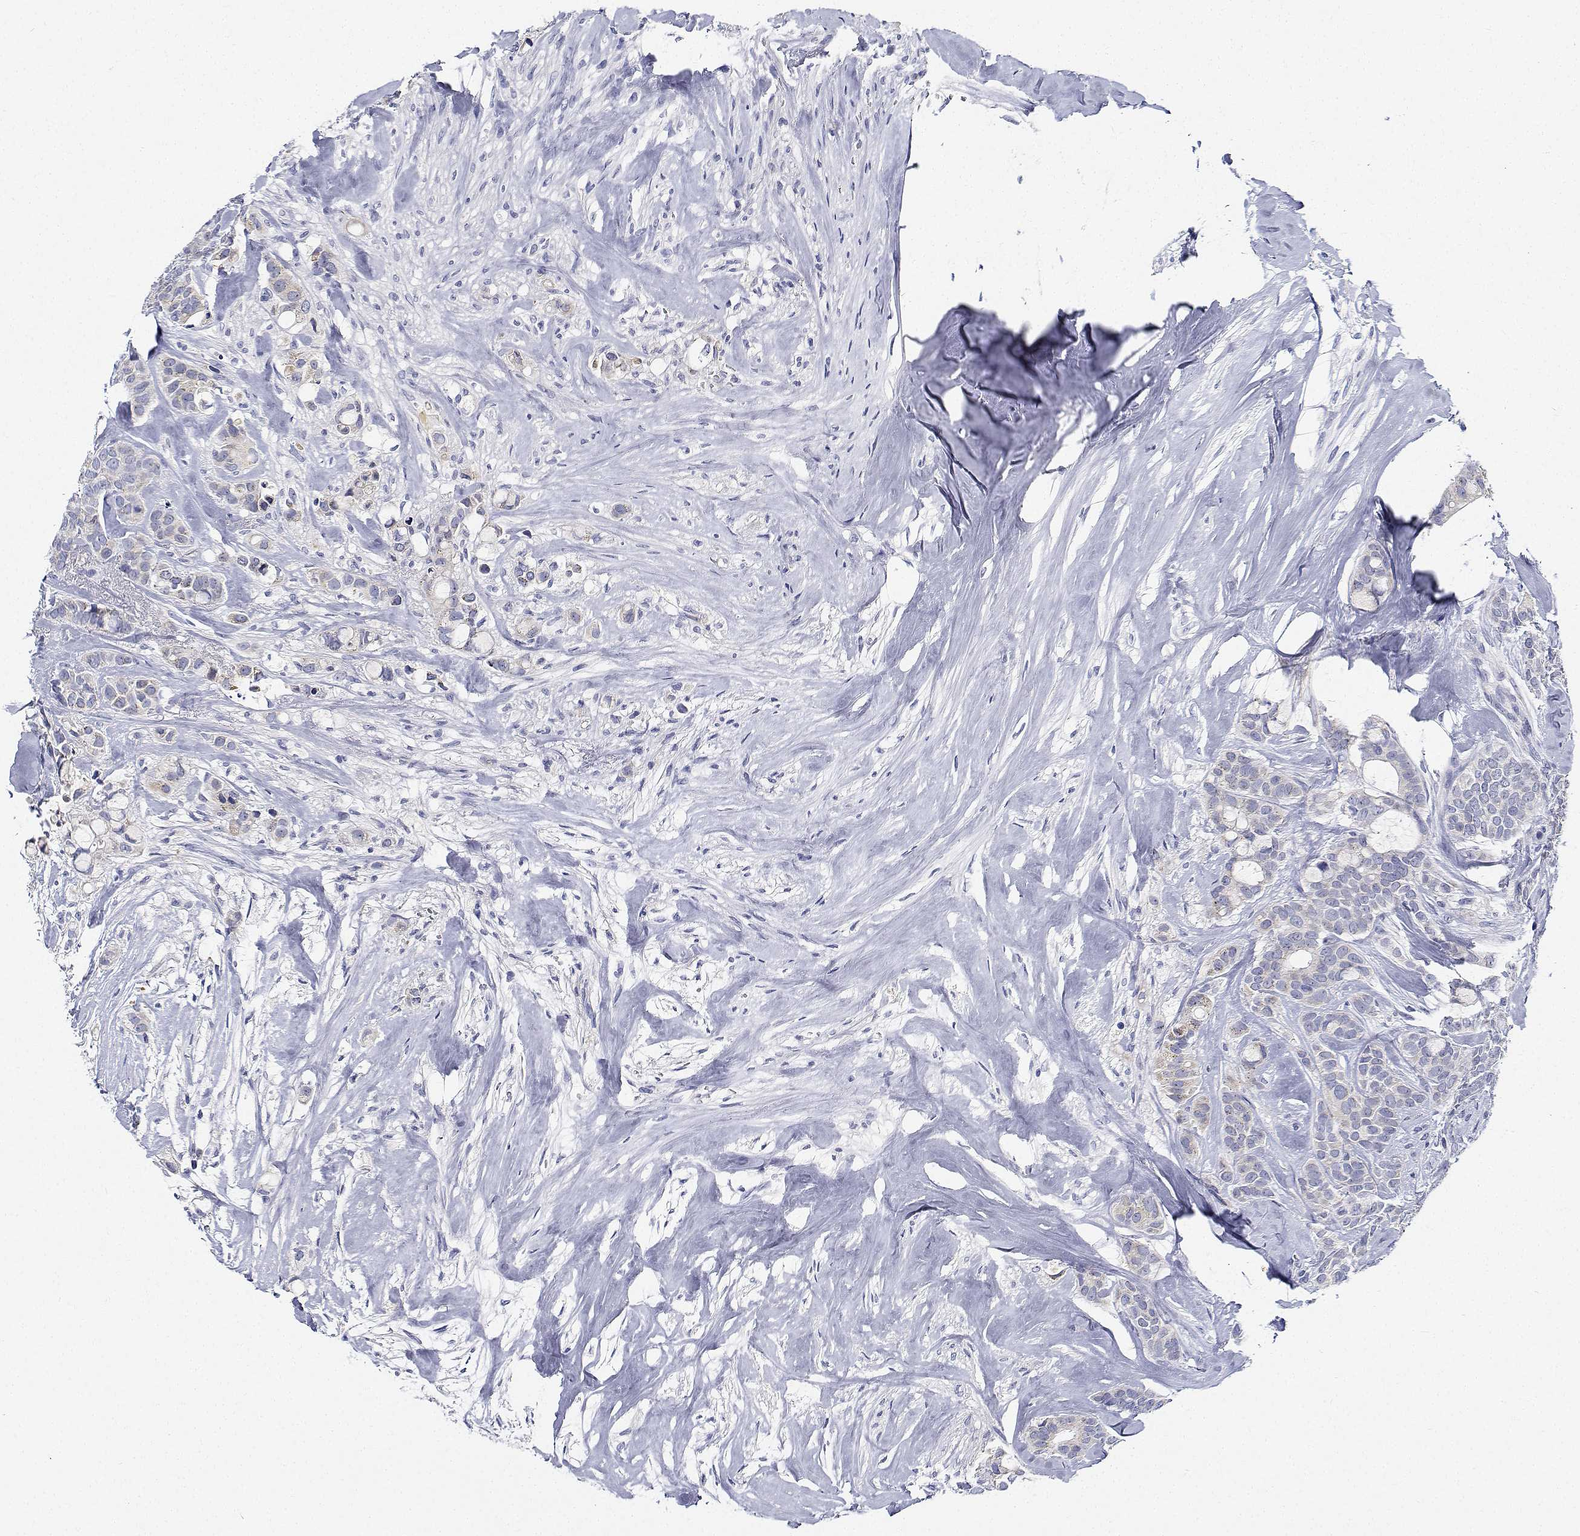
{"staining": {"intensity": "negative", "quantity": "none", "location": "none"}, "tissue": "breast cancer", "cell_type": "Tumor cells", "image_type": "cancer", "snomed": [{"axis": "morphology", "description": "Duct carcinoma"}, {"axis": "topography", "description": "Breast"}], "caption": "A high-resolution micrograph shows immunohistochemistry staining of breast intraductal carcinoma, which exhibits no significant staining in tumor cells. Nuclei are stained in blue.", "gene": "CDHR3", "patient": {"sex": "female", "age": 84}}